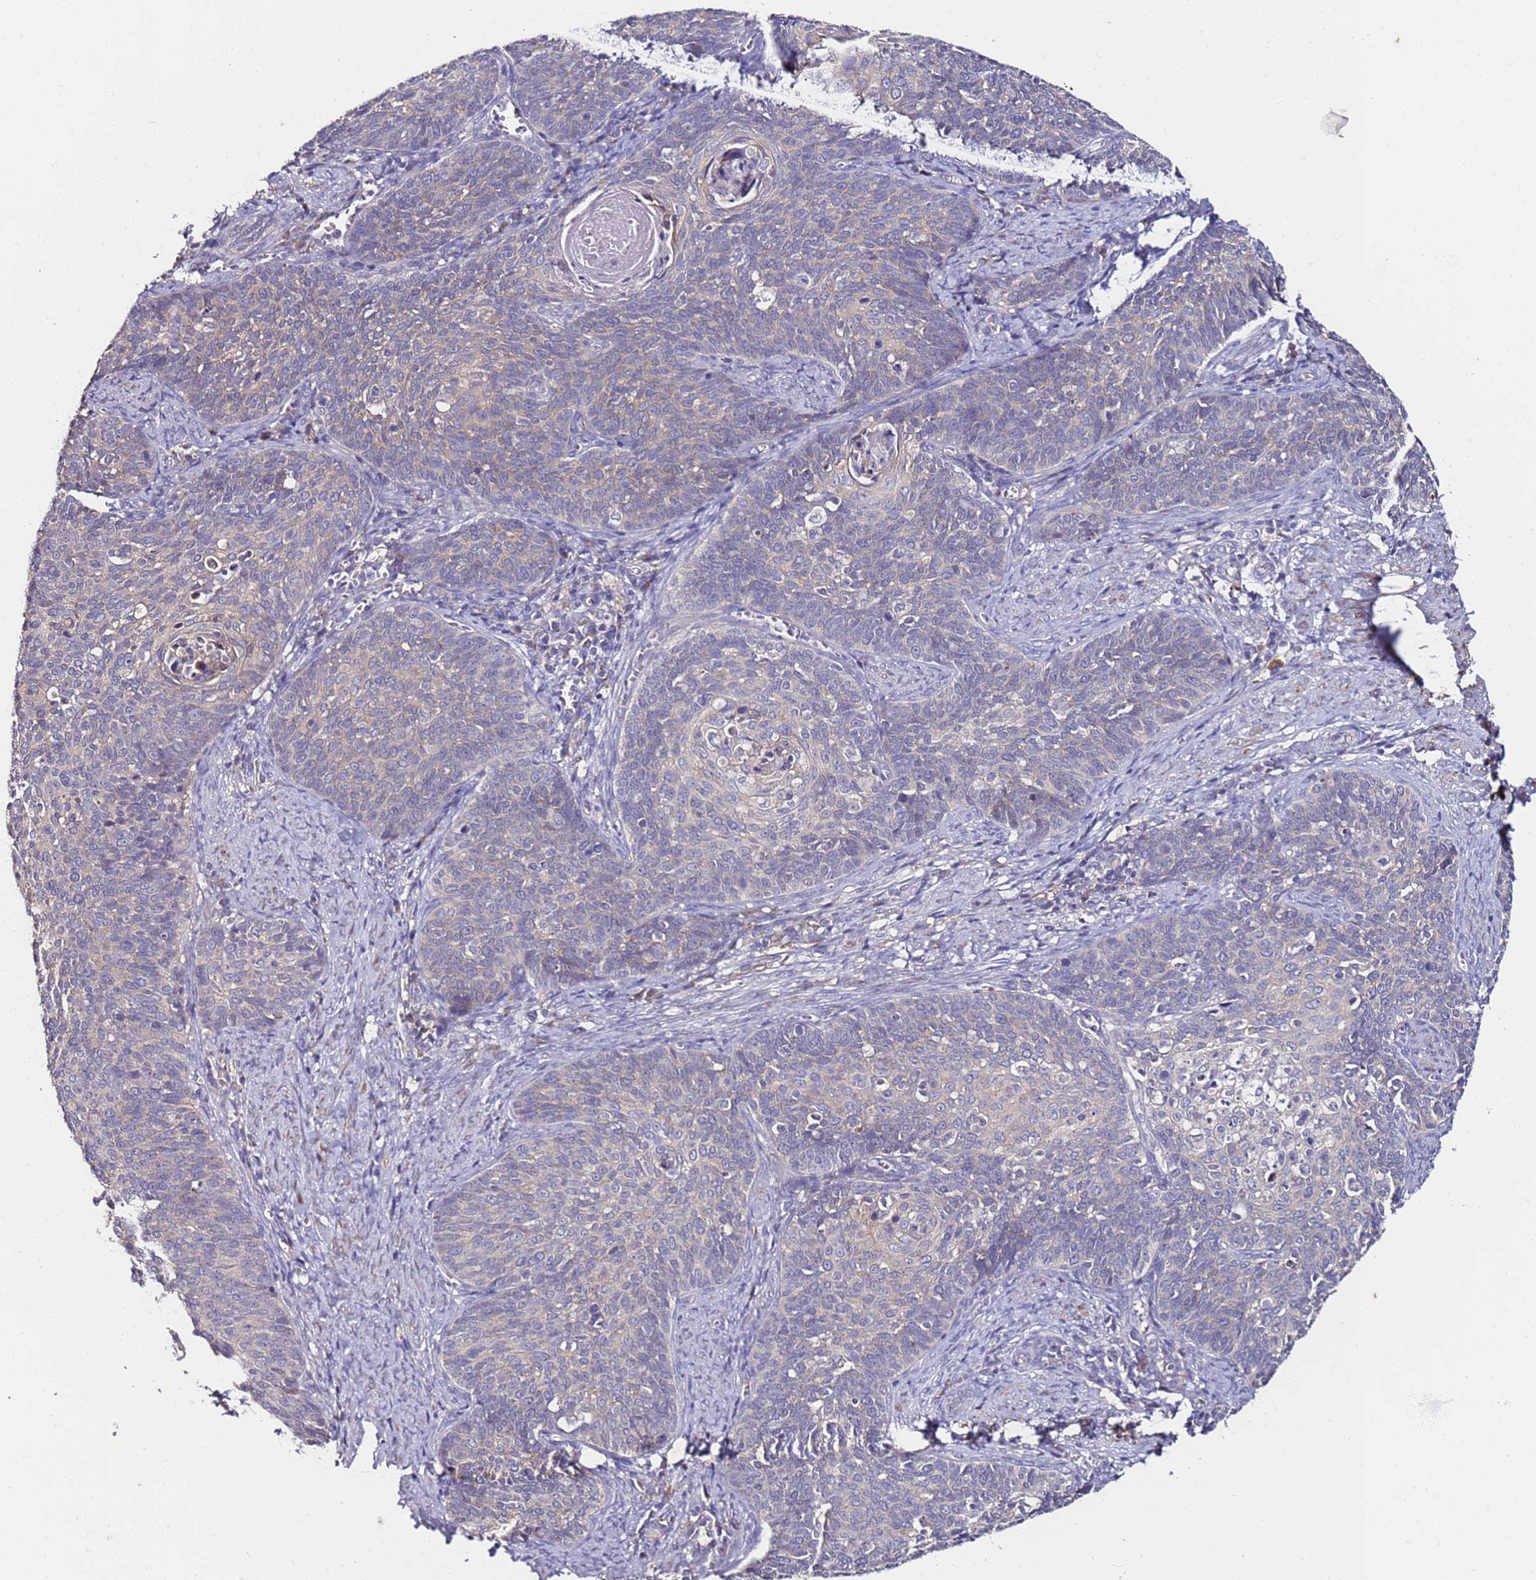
{"staining": {"intensity": "weak", "quantity": "<25%", "location": "cytoplasmic/membranous"}, "tissue": "cervical cancer", "cell_type": "Tumor cells", "image_type": "cancer", "snomed": [{"axis": "morphology", "description": "Normal tissue, NOS"}, {"axis": "morphology", "description": "Squamous cell carcinoma, NOS"}, {"axis": "topography", "description": "Cervix"}], "caption": "Immunohistochemistry (IHC) image of neoplastic tissue: cervical squamous cell carcinoma stained with DAB exhibits no significant protein positivity in tumor cells.", "gene": "SRRM5", "patient": {"sex": "female", "age": 39}}